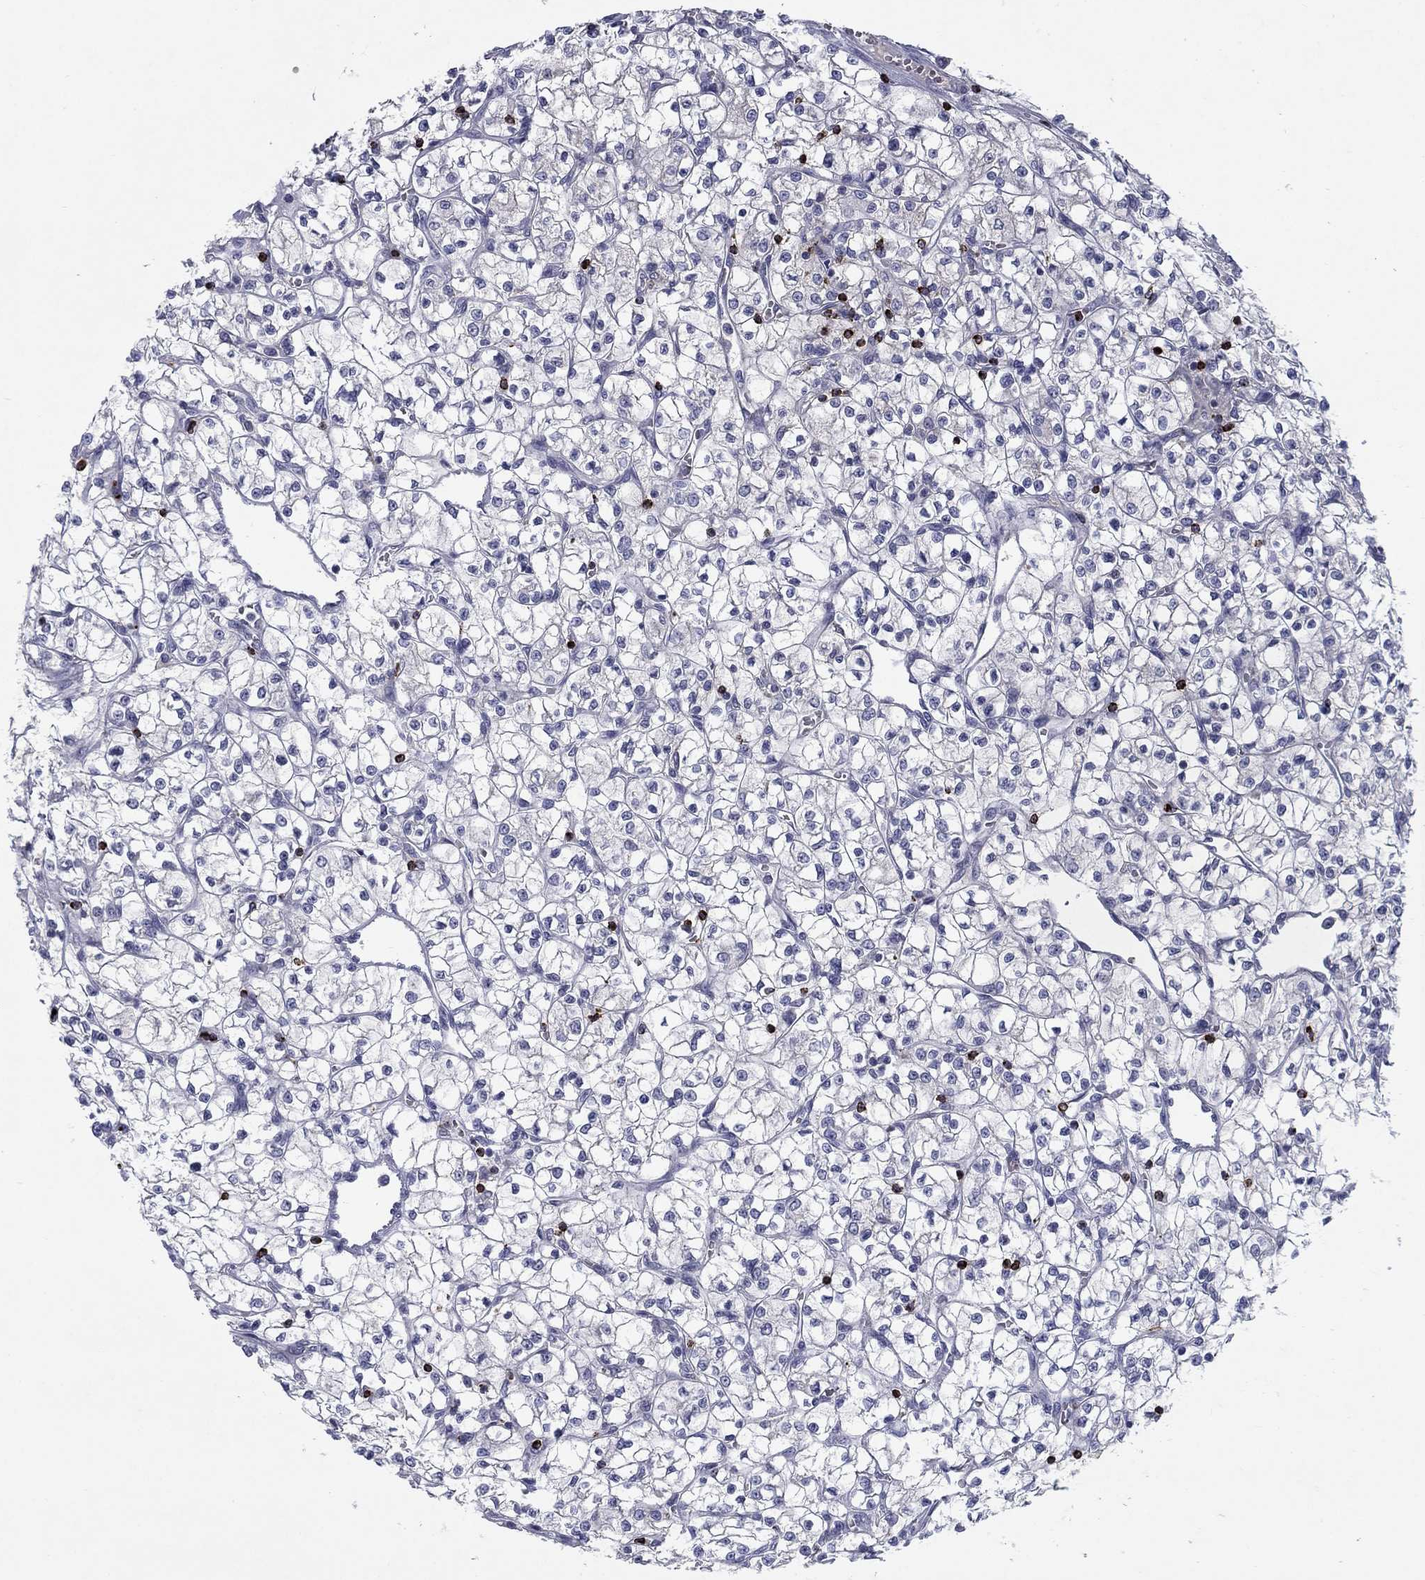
{"staining": {"intensity": "negative", "quantity": "none", "location": "none"}, "tissue": "renal cancer", "cell_type": "Tumor cells", "image_type": "cancer", "snomed": [{"axis": "morphology", "description": "Adenocarcinoma, NOS"}, {"axis": "topography", "description": "Kidney"}], "caption": "Renal cancer stained for a protein using immunohistochemistry (IHC) reveals no expression tumor cells.", "gene": "GZMA", "patient": {"sex": "female", "age": 64}}